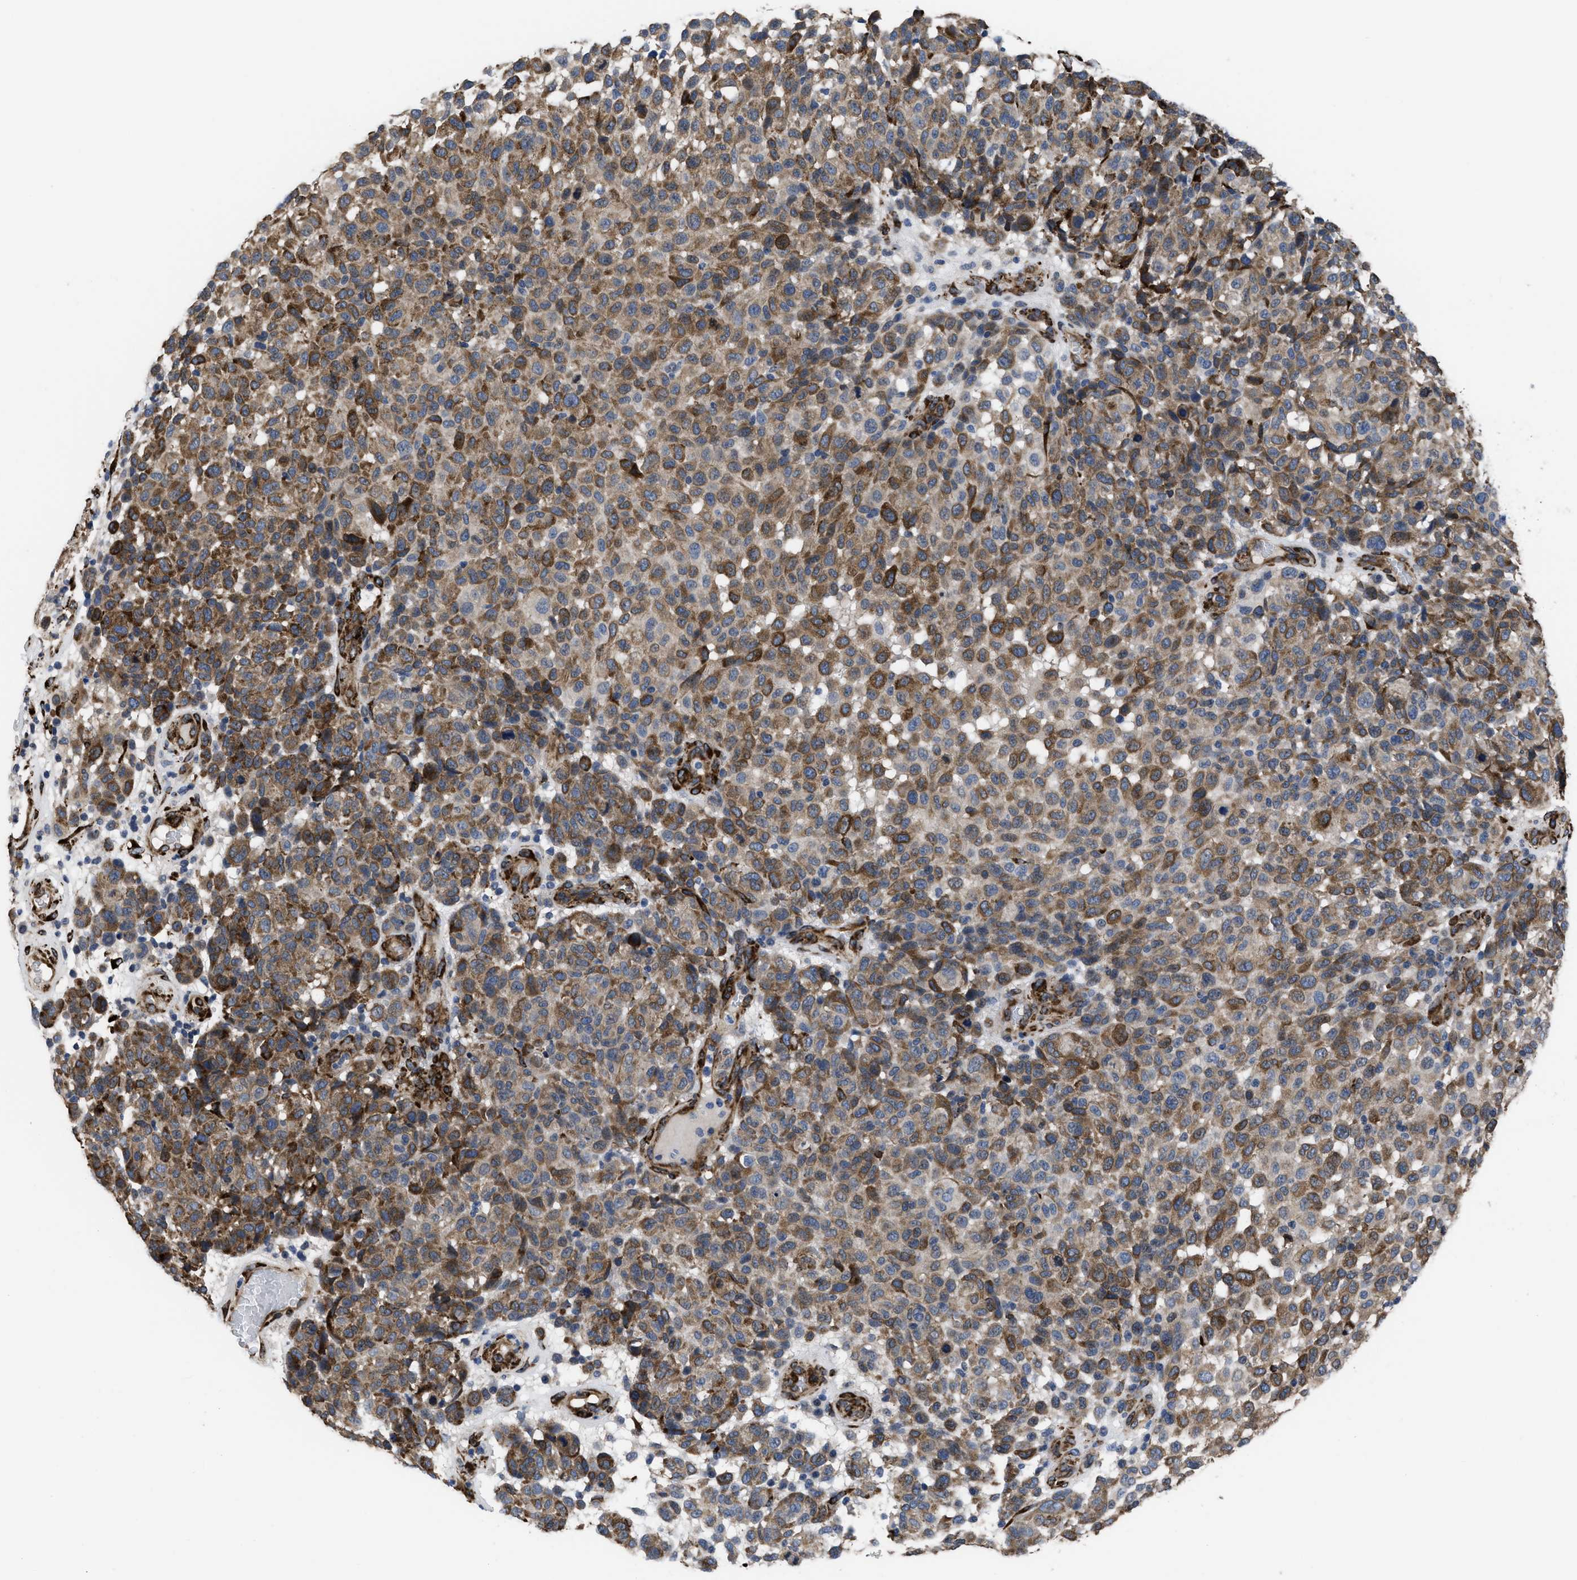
{"staining": {"intensity": "moderate", "quantity": ">75%", "location": "cytoplasmic/membranous"}, "tissue": "melanoma", "cell_type": "Tumor cells", "image_type": "cancer", "snomed": [{"axis": "morphology", "description": "Malignant melanoma, NOS"}, {"axis": "topography", "description": "Skin"}], "caption": "High-magnification brightfield microscopy of malignant melanoma stained with DAB (3,3'-diaminobenzidine) (brown) and counterstained with hematoxylin (blue). tumor cells exhibit moderate cytoplasmic/membranous staining is identified in about>75% of cells.", "gene": "SQLE", "patient": {"sex": "male", "age": 59}}